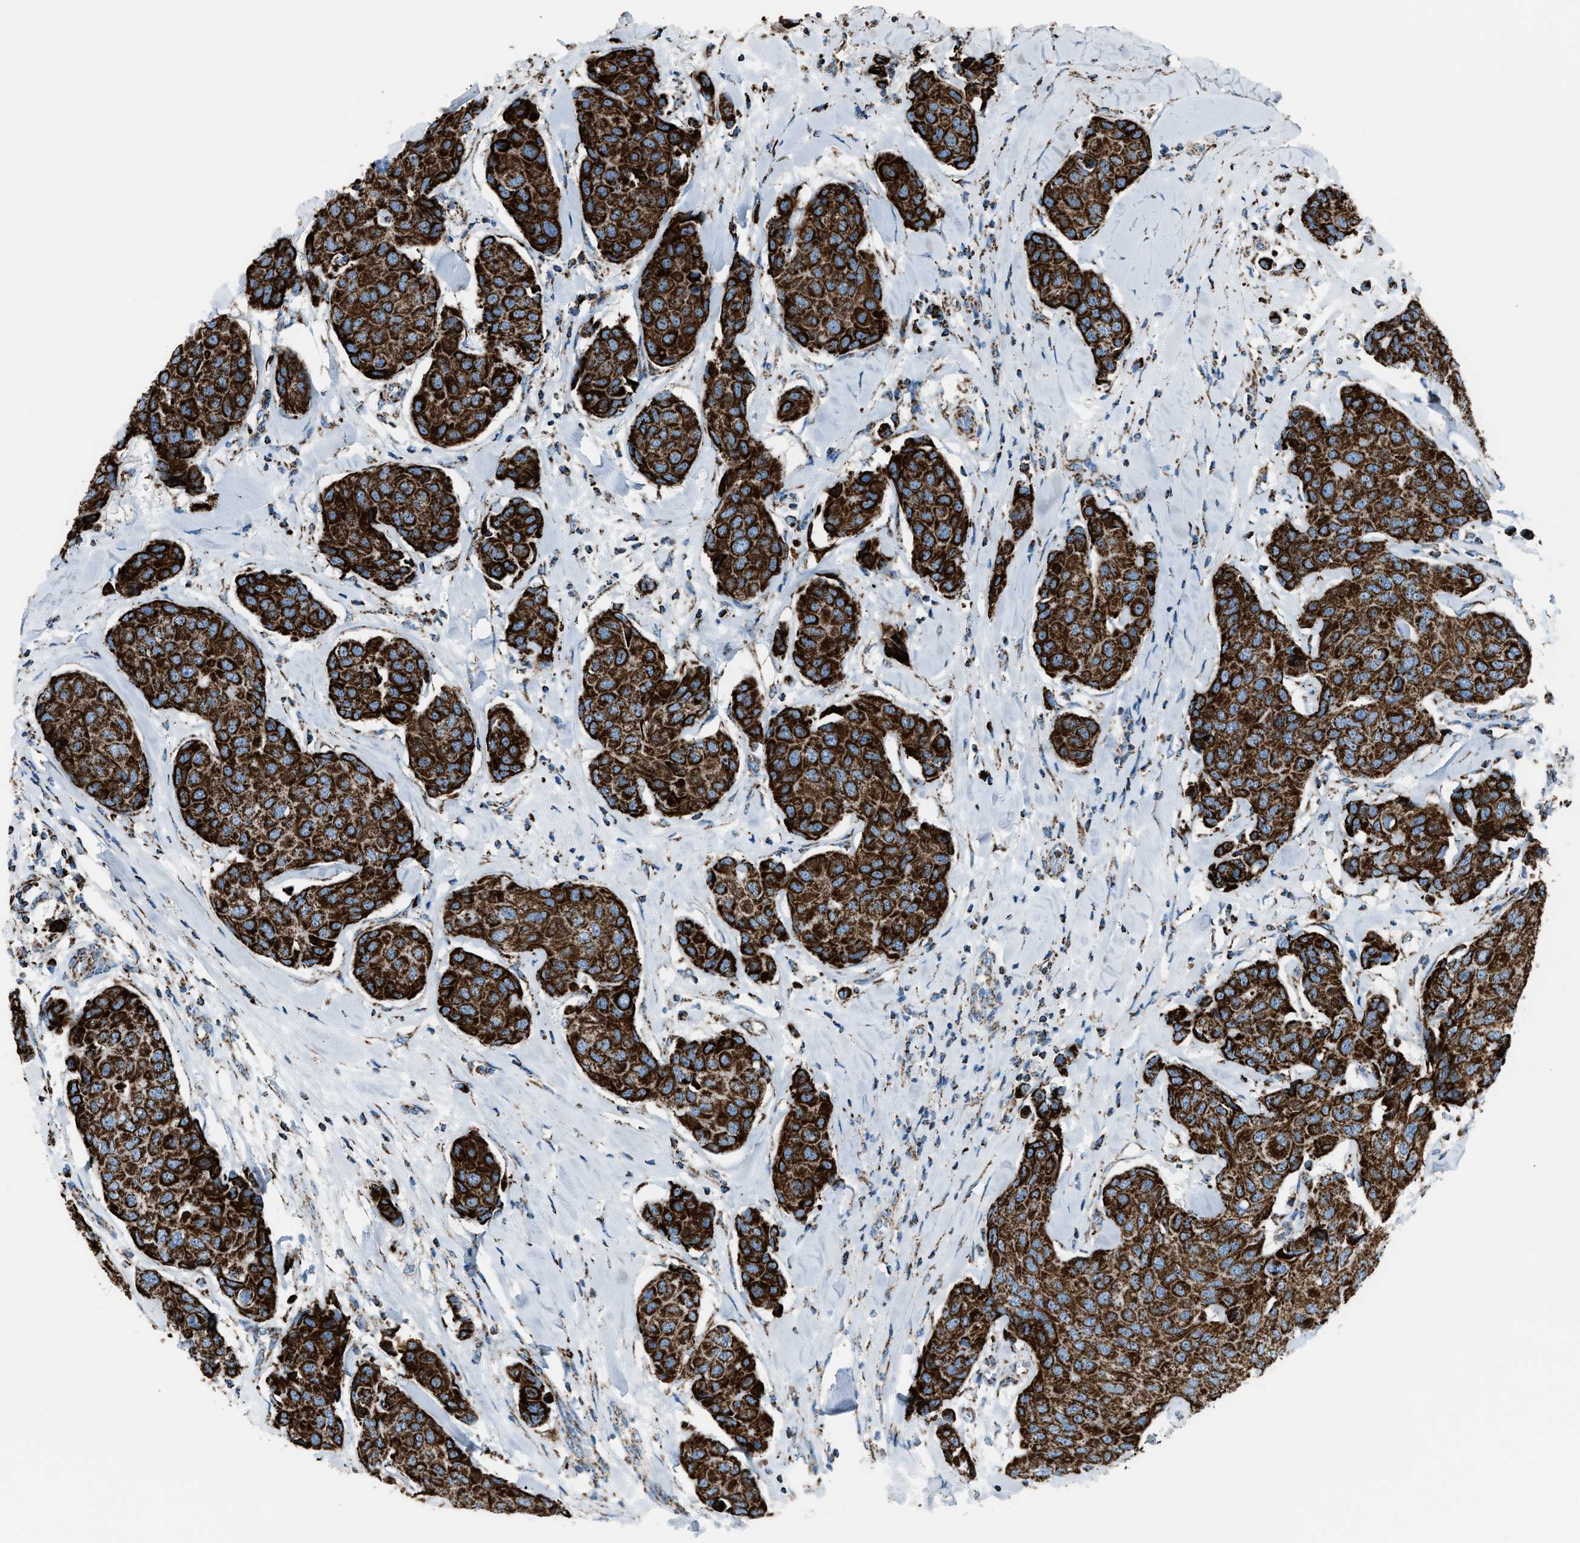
{"staining": {"intensity": "strong", "quantity": ">75%", "location": "cytoplasmic/membranous"}, "tissue": "breast cancer", "cell_type": "Tumor cells", "image_type": "cancer", "snomed": [{"axis": "morphology", "description": "Duct carcinoma"}, {"axis": "topography", "description": "Breast"}], "caption": "High-power microscopy captured an IHC photomicrograph of invasive ductal carcinoma (breast), revealing strong cytoplasmic/membranous staining in approximately >75% of tumor cells. (brown staining indicates protein expression, while blue staining denotes nuclei).", "gene": "MDH2", "patient": {"sex": "female", "age": 80}}